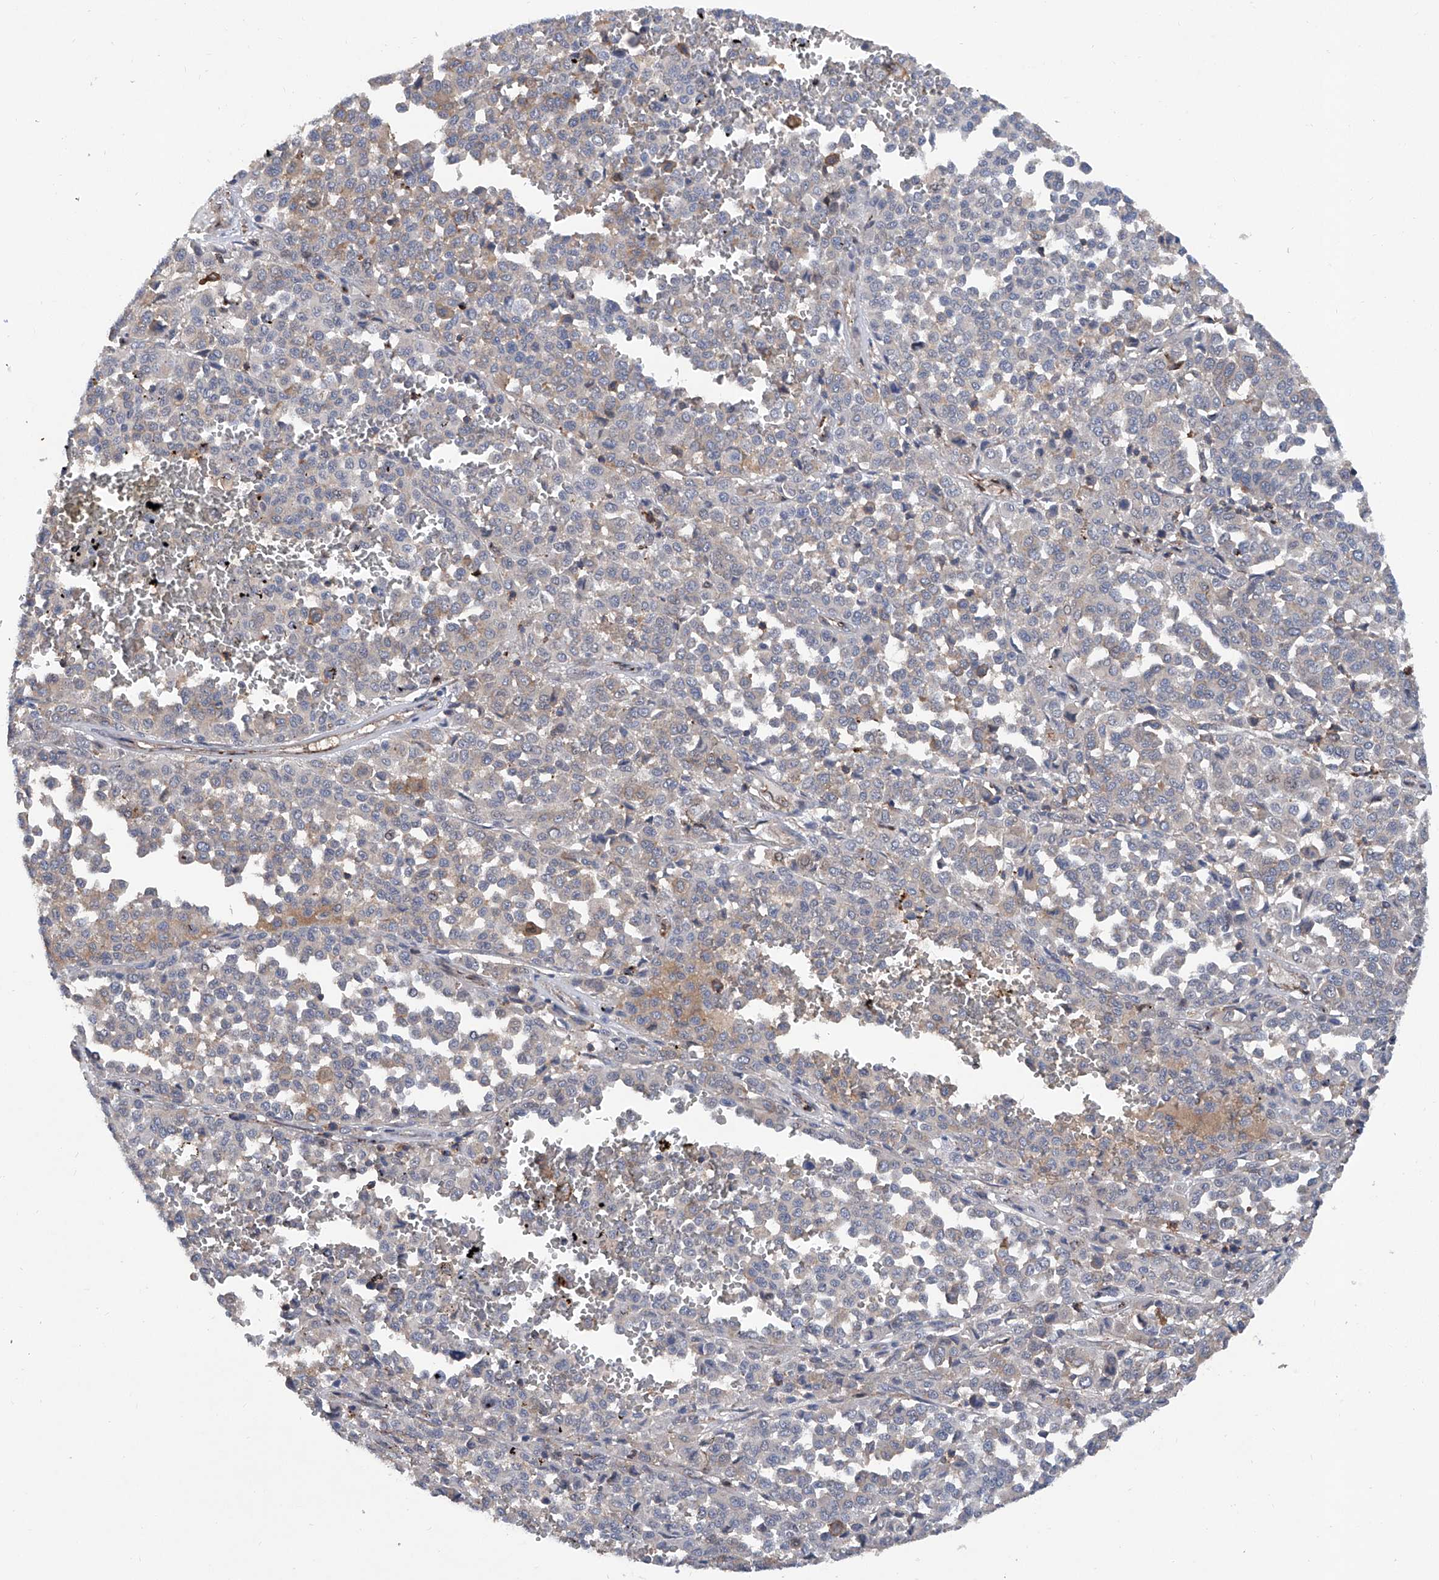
{"staining": {"intensity": "negative", "quantity": "none", "location": "none"}, "tissue": "melanoma", "cell_type": "Tumor cells", "image_type": "cancer", "snomed": [{"axis": "morphology", "description": "Malignant melanoma, Metastatic site"}, {"axis": "topography", "description": "Pancreas"}], "caption": "There is no significant expression in tumor cells of melanoma. (DAB immunohistochemistry, high magnification).", "gene": "NT5C3A", "patient": {"sex": "female", "age": 30}}